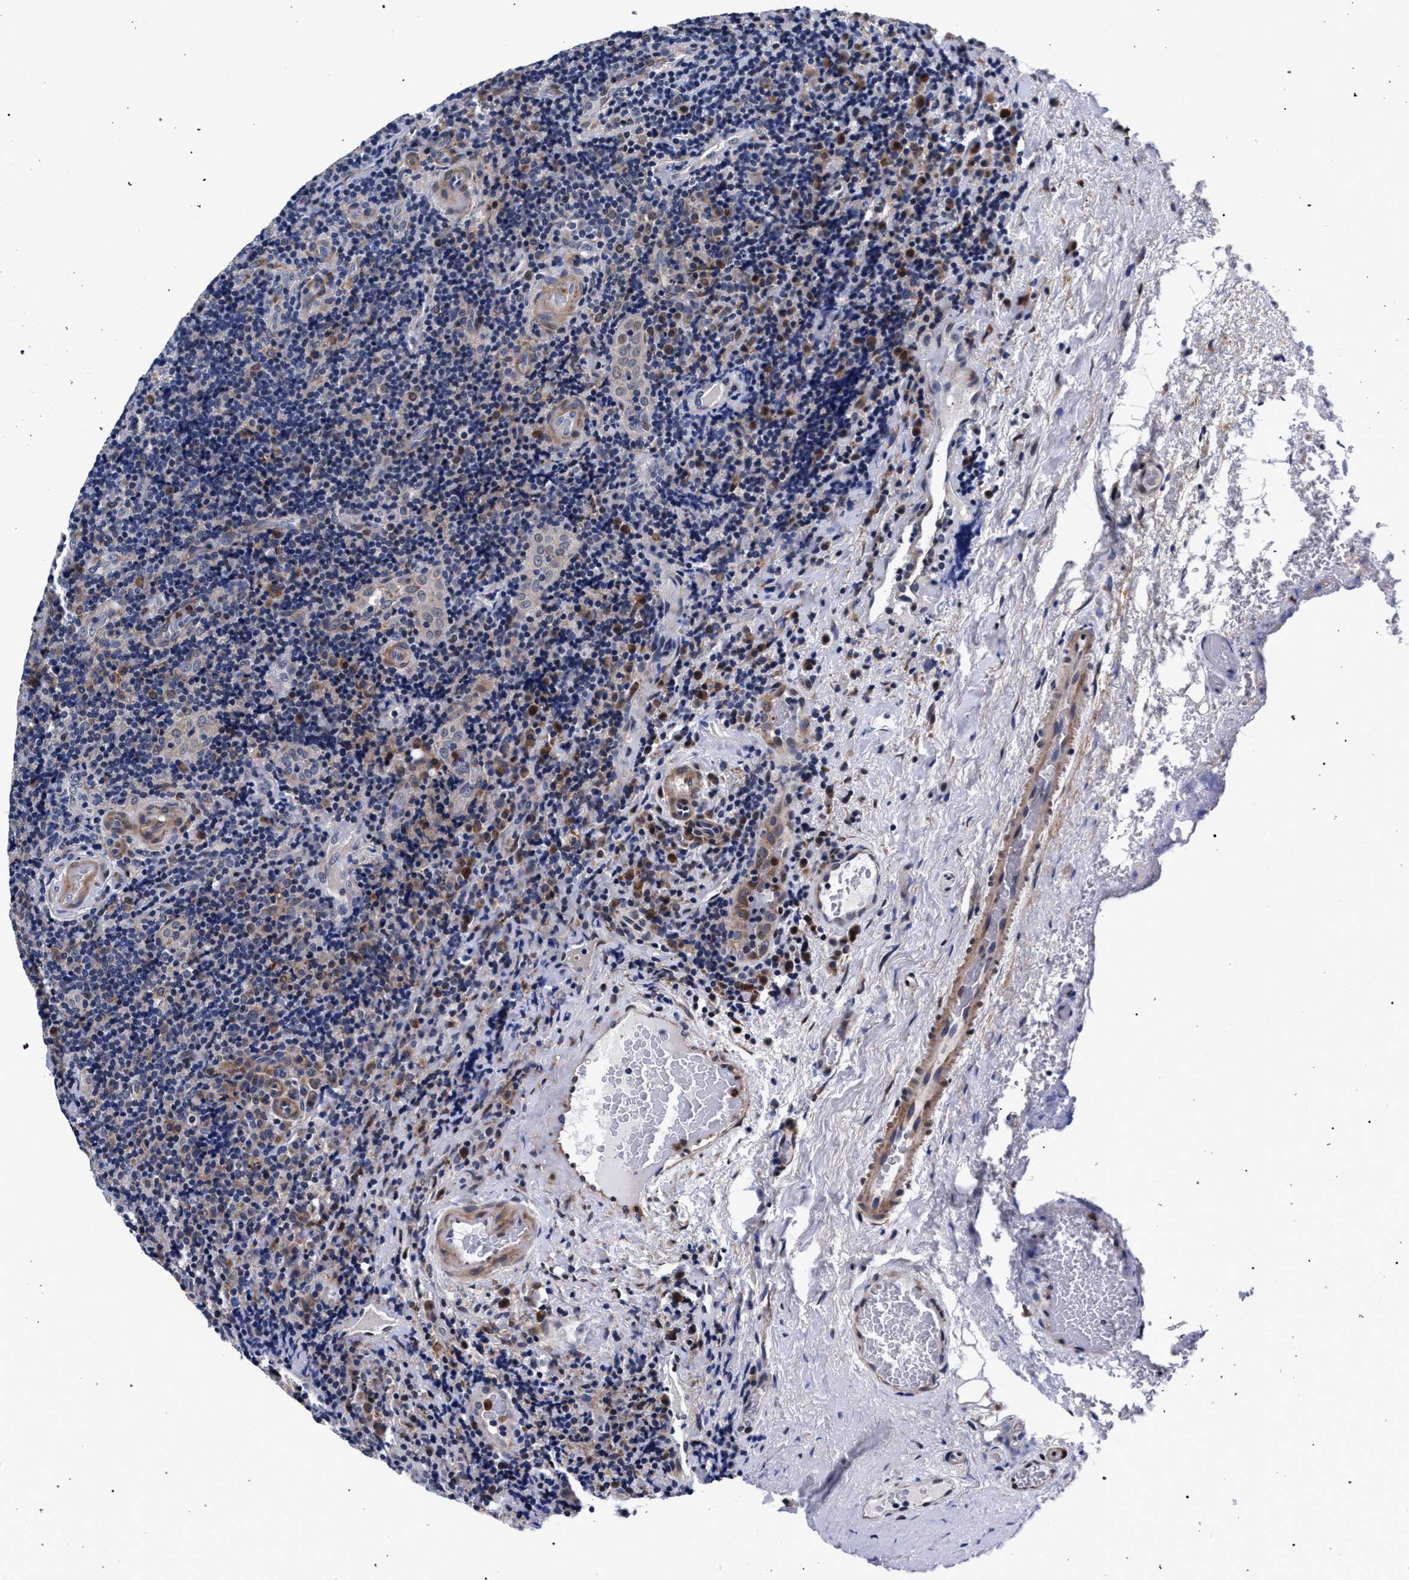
{"staining": {"intensity": "negative", "quantity": "none", "location": "none"}, "tissue": "lymphoma", "cell_type": "Tumor cells", "image_type": "cancer", "snomed": [{"axis": "morphology", "description": "Malignant lymphoma, non-Hodgkin's type, High grade"}, {"axis": "topography", "description": "Tonsil"}], "caption": "This is an immunohistochemistry histopathology image of malignant lymphoma, non-Hodgkin's type (high-grade). There is no staining in tumor cells.", "gene": "ZNF462", "patient": {"sex": "female", "age": 36}}